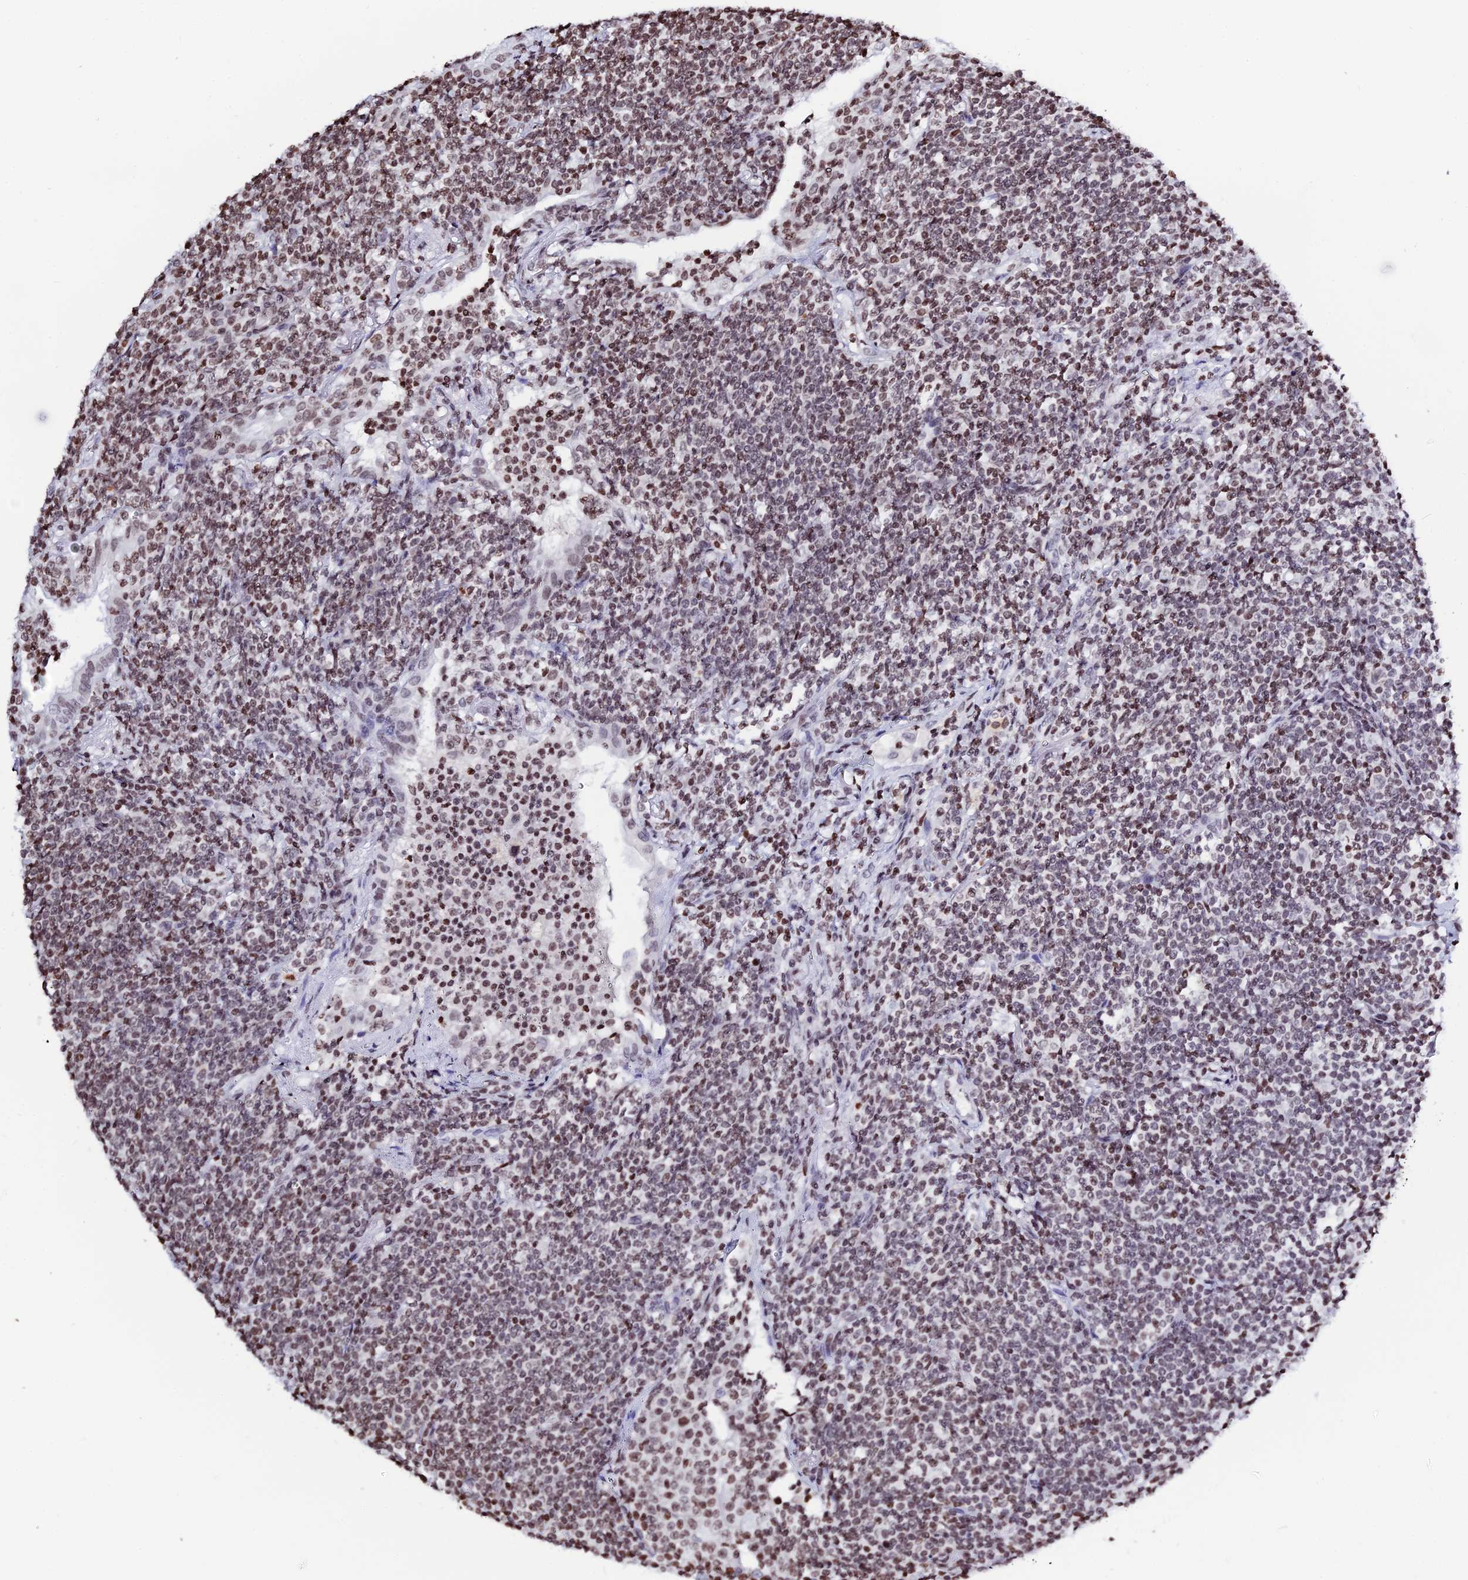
{"staining": {"intensity": "moderate", "quantity": ">75%", "location": "nuclear"}, "tissue": "lymphoma", "cell_type": "Tumor cells", "image_type": "cancer", "snomed": [{"axis": "morphology", "description": "Malignant lymphoma, non-Hodgkin's type, Low grade"}, {"axis": "topography", "description": "Lung"}], "caption": "Immunohistochemical staining of human low-grade malignant lymphoma, non-Hodgkin's type shows medium levels of moderate nuclear expression in about >75% of tumor cells. Nuclei are stained in blue.", "gene": "MACROH2A2", "patient": {"sex": "female", "age": 71}}